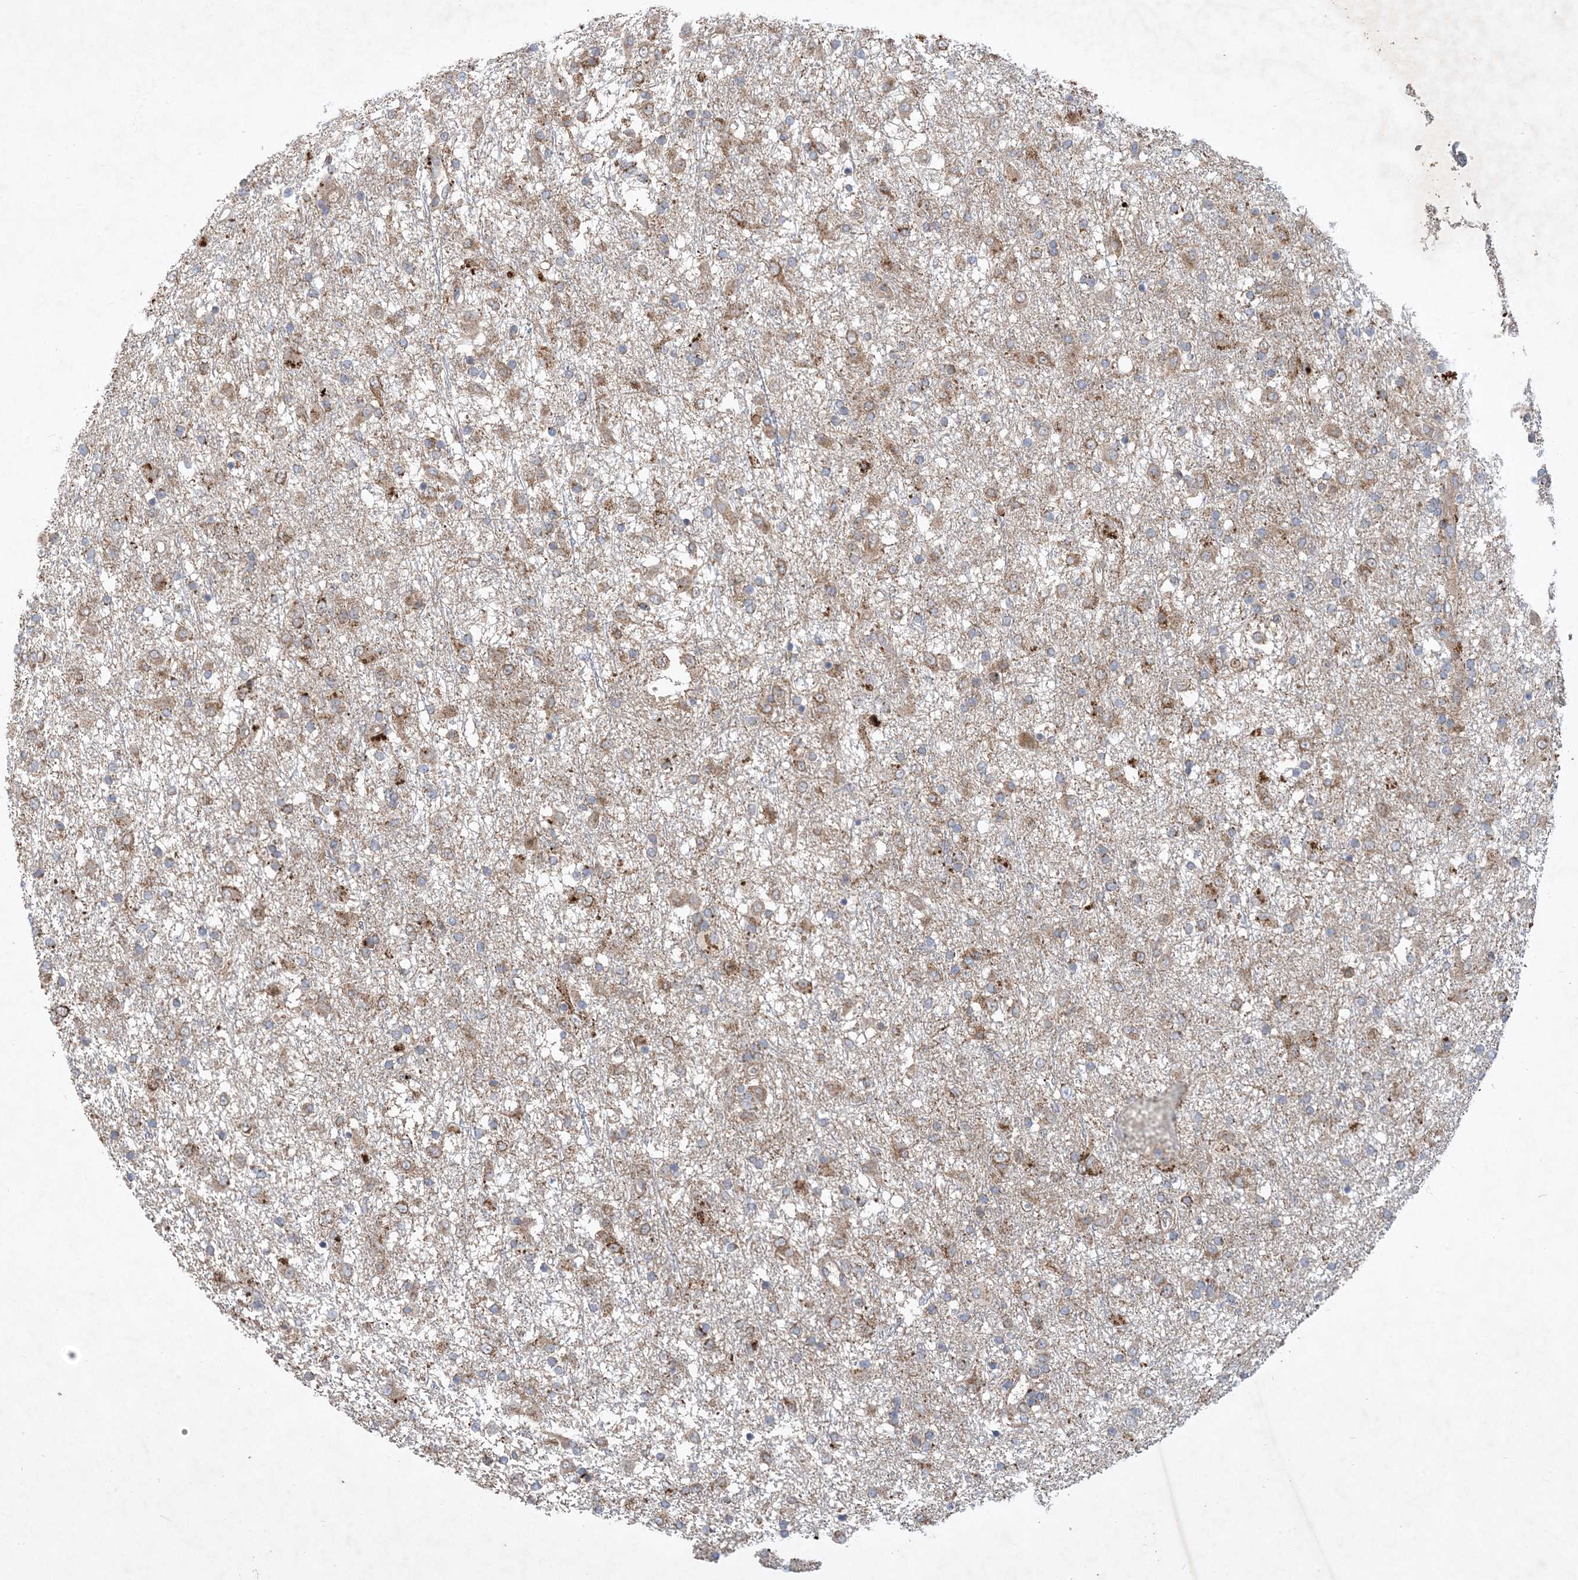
{"staining": {"intensity": "weak", "quantity": "25%-75%", "location": "cytoplasmic/membranous"}, "tissue": "glioma", "cell_type": "Tumor cells", "image_type": "cancer", "snomed": [{"axis": "morphology", "description": "Glioma, malignant, Low grade"}, {"axis": "topography", "description": "Brain"}], "caption": "This image exhibits IHC staining of human glioma, with low weak cytoplasmic/membranous positivity in about 25%-75% of tumor cells.", "gene": "MASP2", "patient": {"sex": "male", "age": 65}}